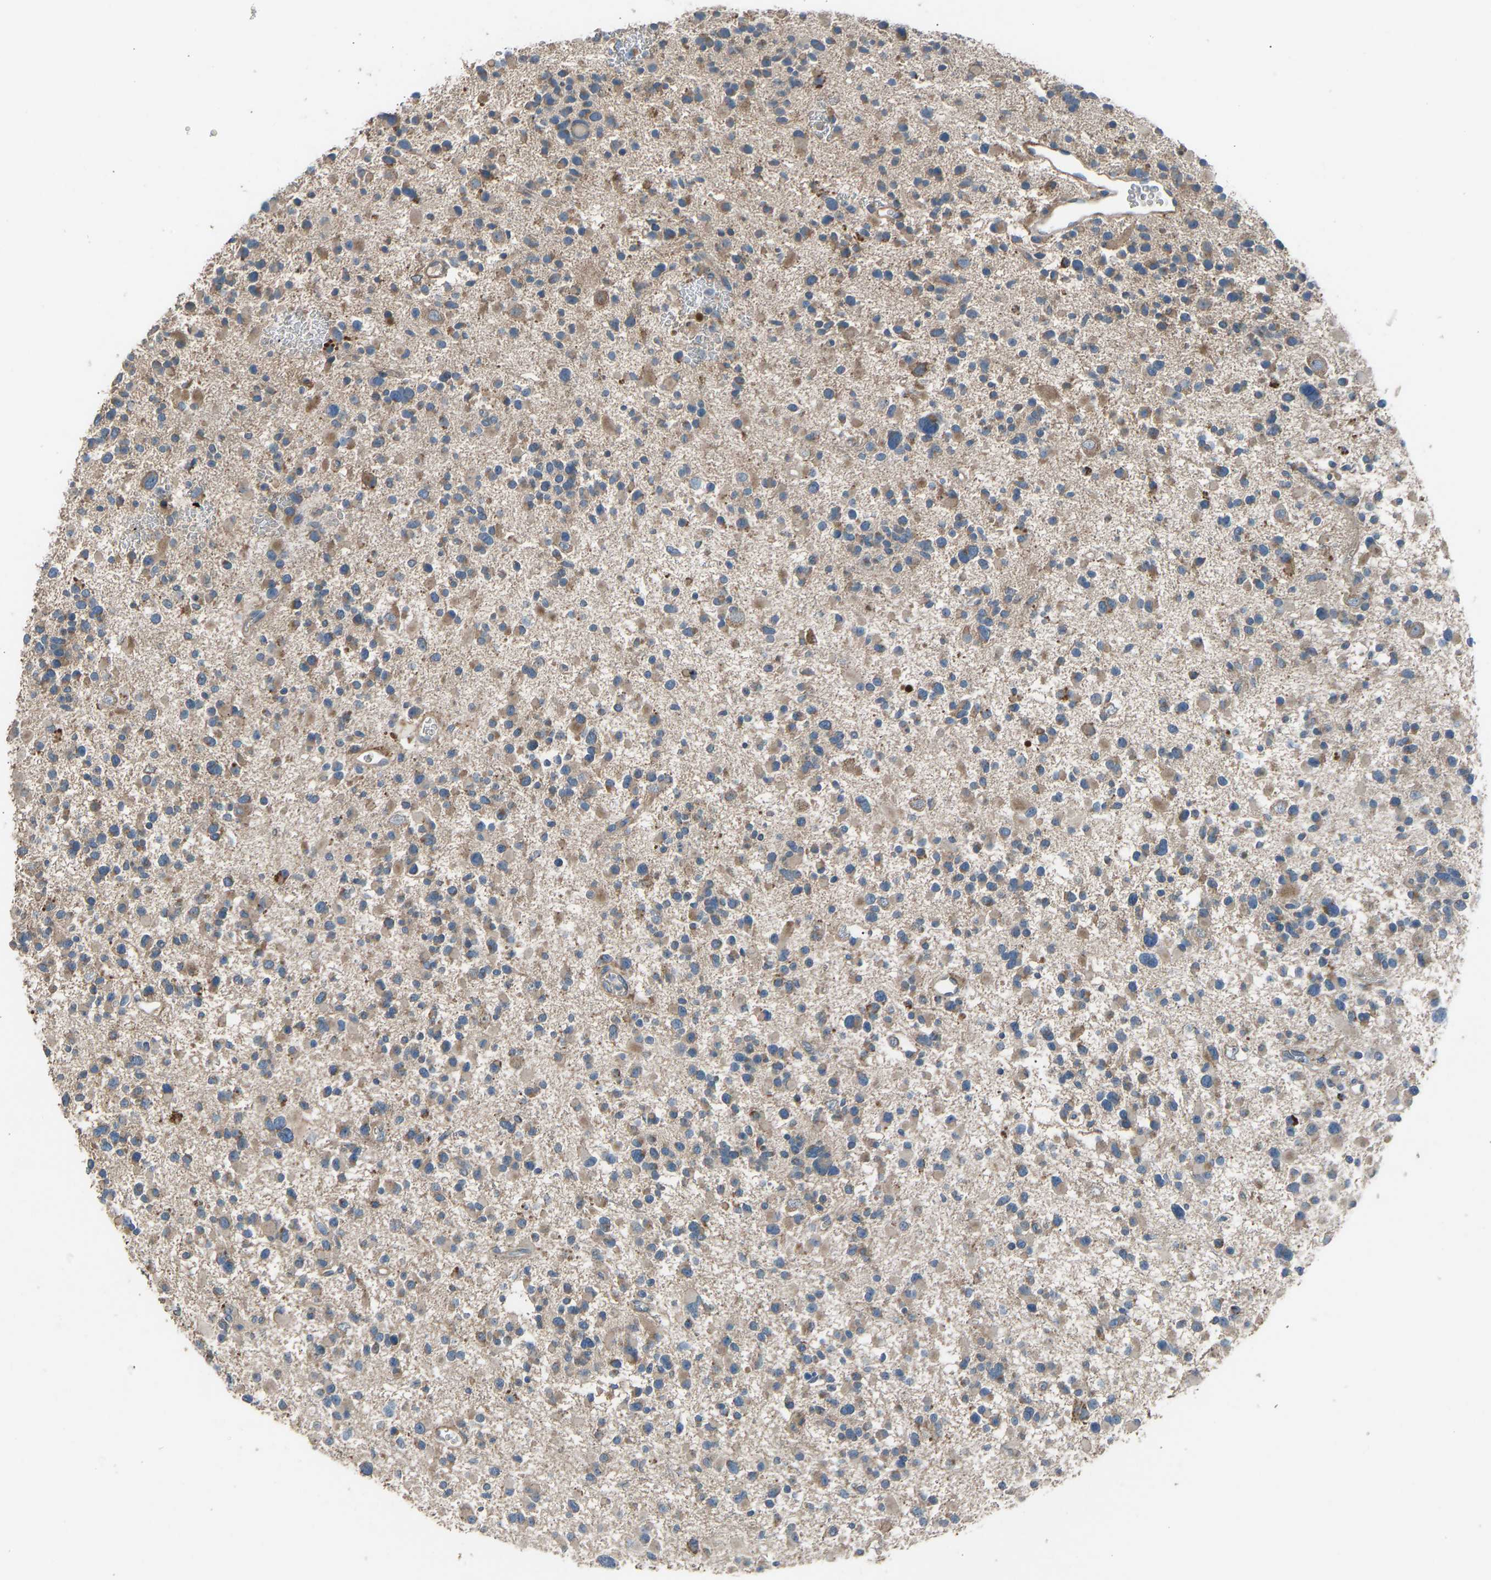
{"staining": {"intensity": "weak", "quantity": "25%-75%", "location": "cytoplasmic/membranous"}, "tissue": "glioma", "cell_type": "Tumor cells", "image_type": "cancer", "snomed": [{"axis": "morphology", "description": "Glioma, malignant, Low grade"}, {"axis": "topography", "description": "Brain"}], "caption": "Immunohistochemical staining of human malignant glioma (low-grade) demonstrates low levels of weak cytoplasmic/membranous staining in approximately 25%-75% of tumor cells. (Stains: DAB (3,3'-diaminobenzidine) in brown, nuclei in blue, Microscopy: brightfield microscopy at high magnification).", "gene": "TGFBR3", "patient": {"sex": "female", "age": 22}}